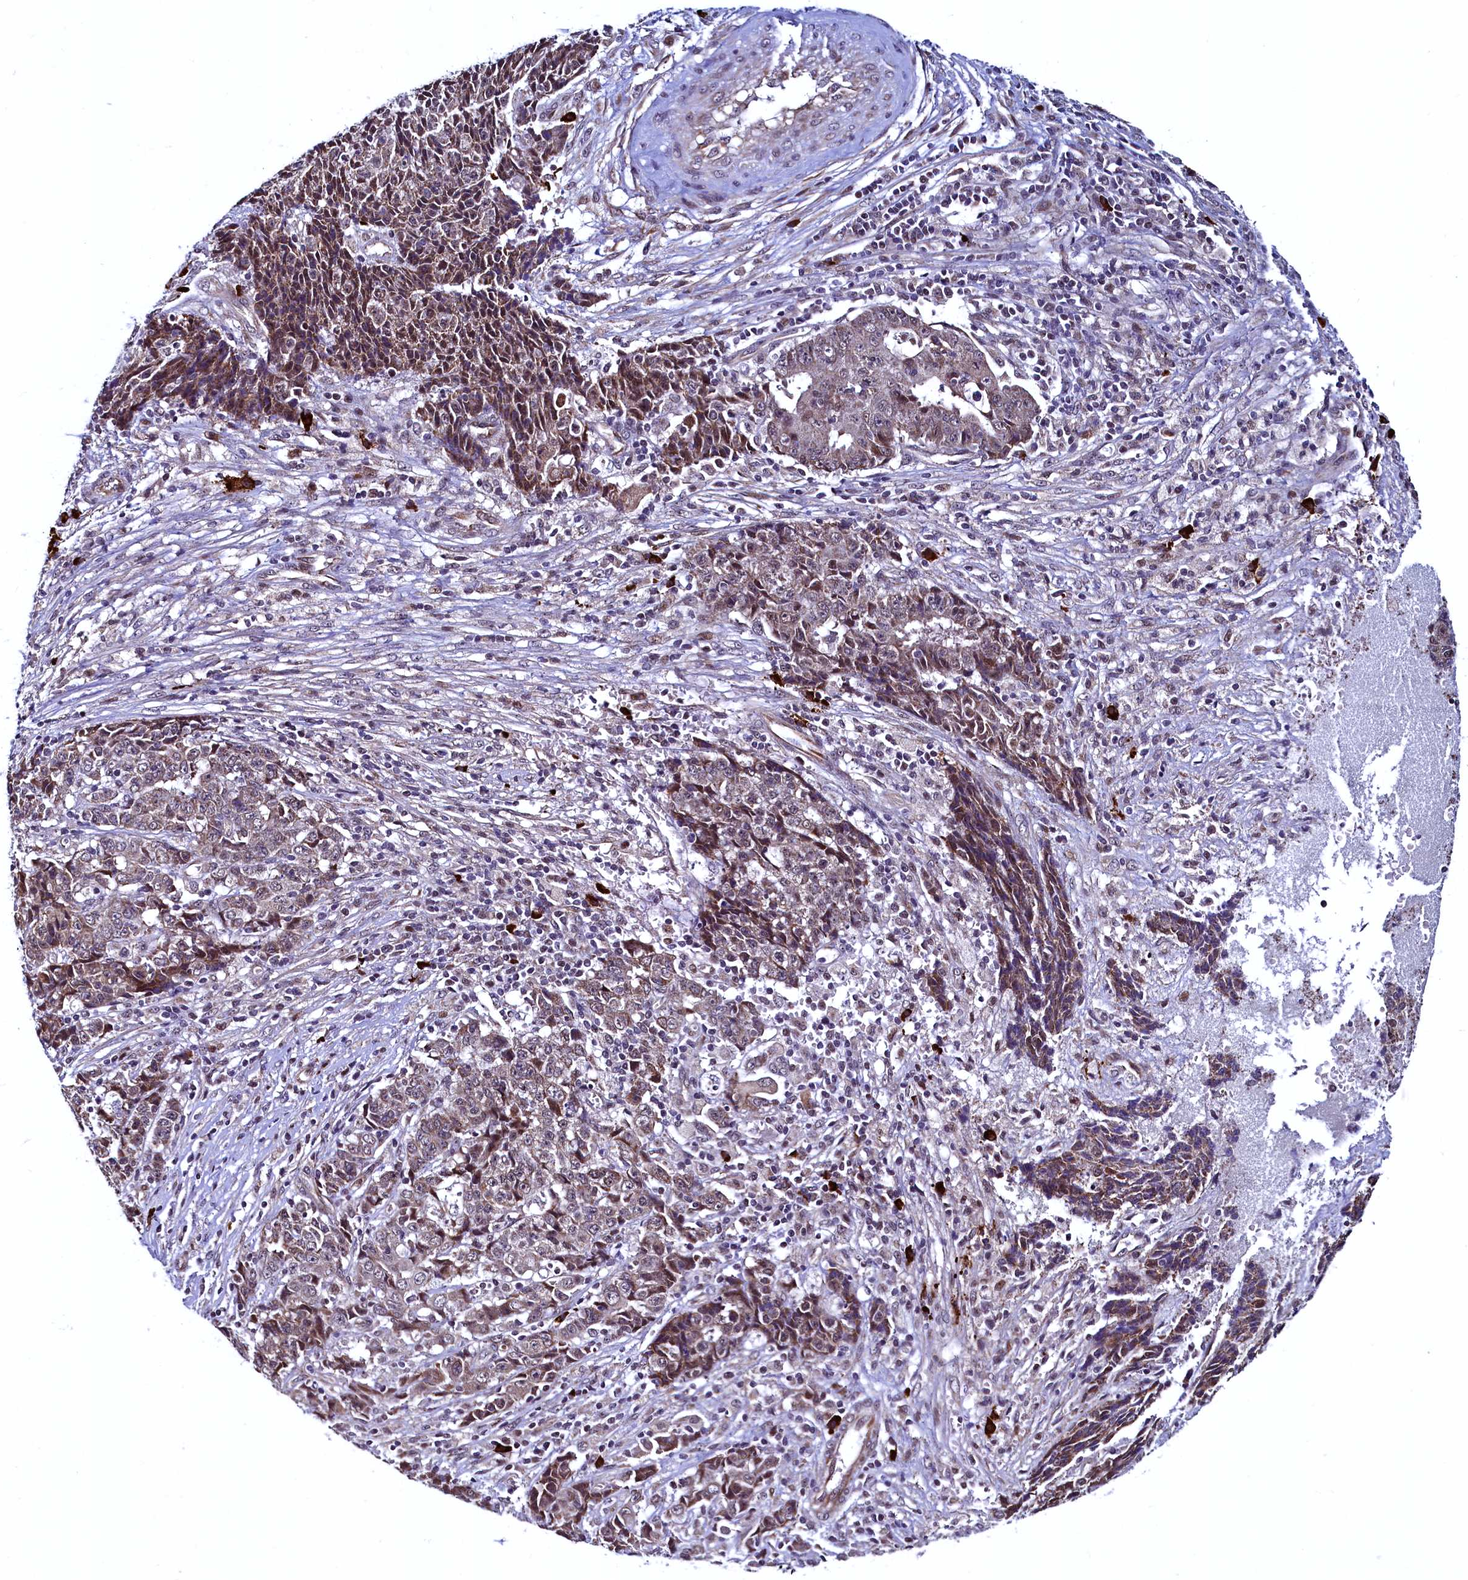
{"staining": {"intensity": "moderate", "quantity": ">75%", "location": "cytoplasmic/membranous"}, "tissue": "ovarian cancer", "cell_type": "Tumor cells", "image_type": "cancer", "snomed": [{"axis": "morphology", "description": "Carcinoma, endometroid"}, {"axis": "topography", "description": "Ovary"}], "caption": "Human endometroid carcinoma (ovarian) stained with a brown dye exhibits moderate cytoplasmic/membranous positive staining in approximately >75% of tumor cells.", "gene": "RBFA", "patient": {"sex": "female", "age": 42}}